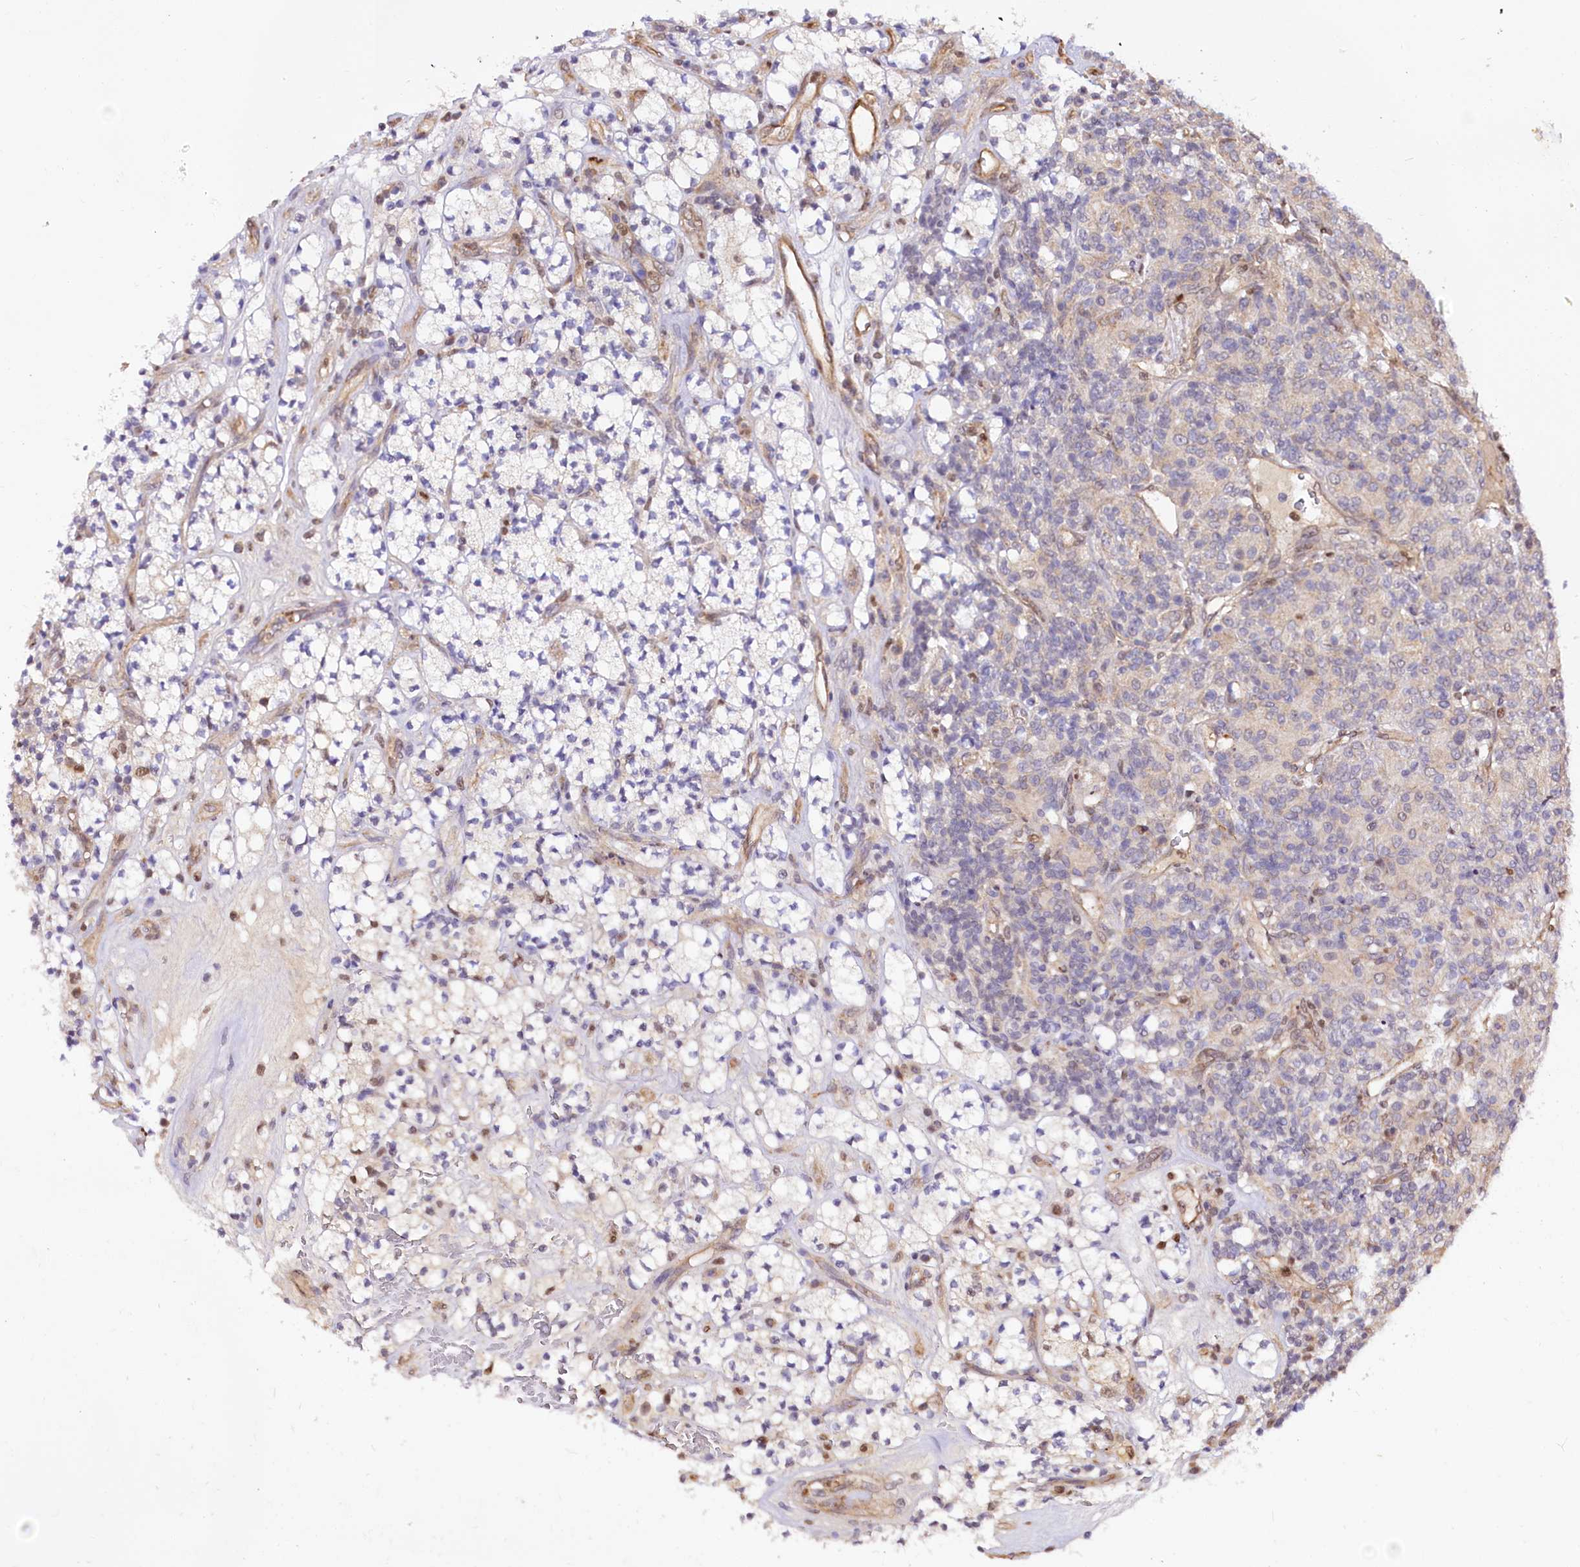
{"staining": {"intensity": "negative", "quantity": "none", "location": "none"}, "tissue": "renal cancer", "cell_type": "Tumor cells", "image_type": "cancer", "snomed": [{"axis": "morphology", "description": "Adenocarcinoma, NOS"}, {"axis": "topography", "description": "Kidney"}], "caption": "This is a micrograph of immunohistochemistry staining of renal adenocarcinoma, which shows no expression in tumor cells. (DAB immunohistochemistry (IHC), high magnification).", "gene": "GNL3L", "patient": {"sex": "male", "age": 77}}